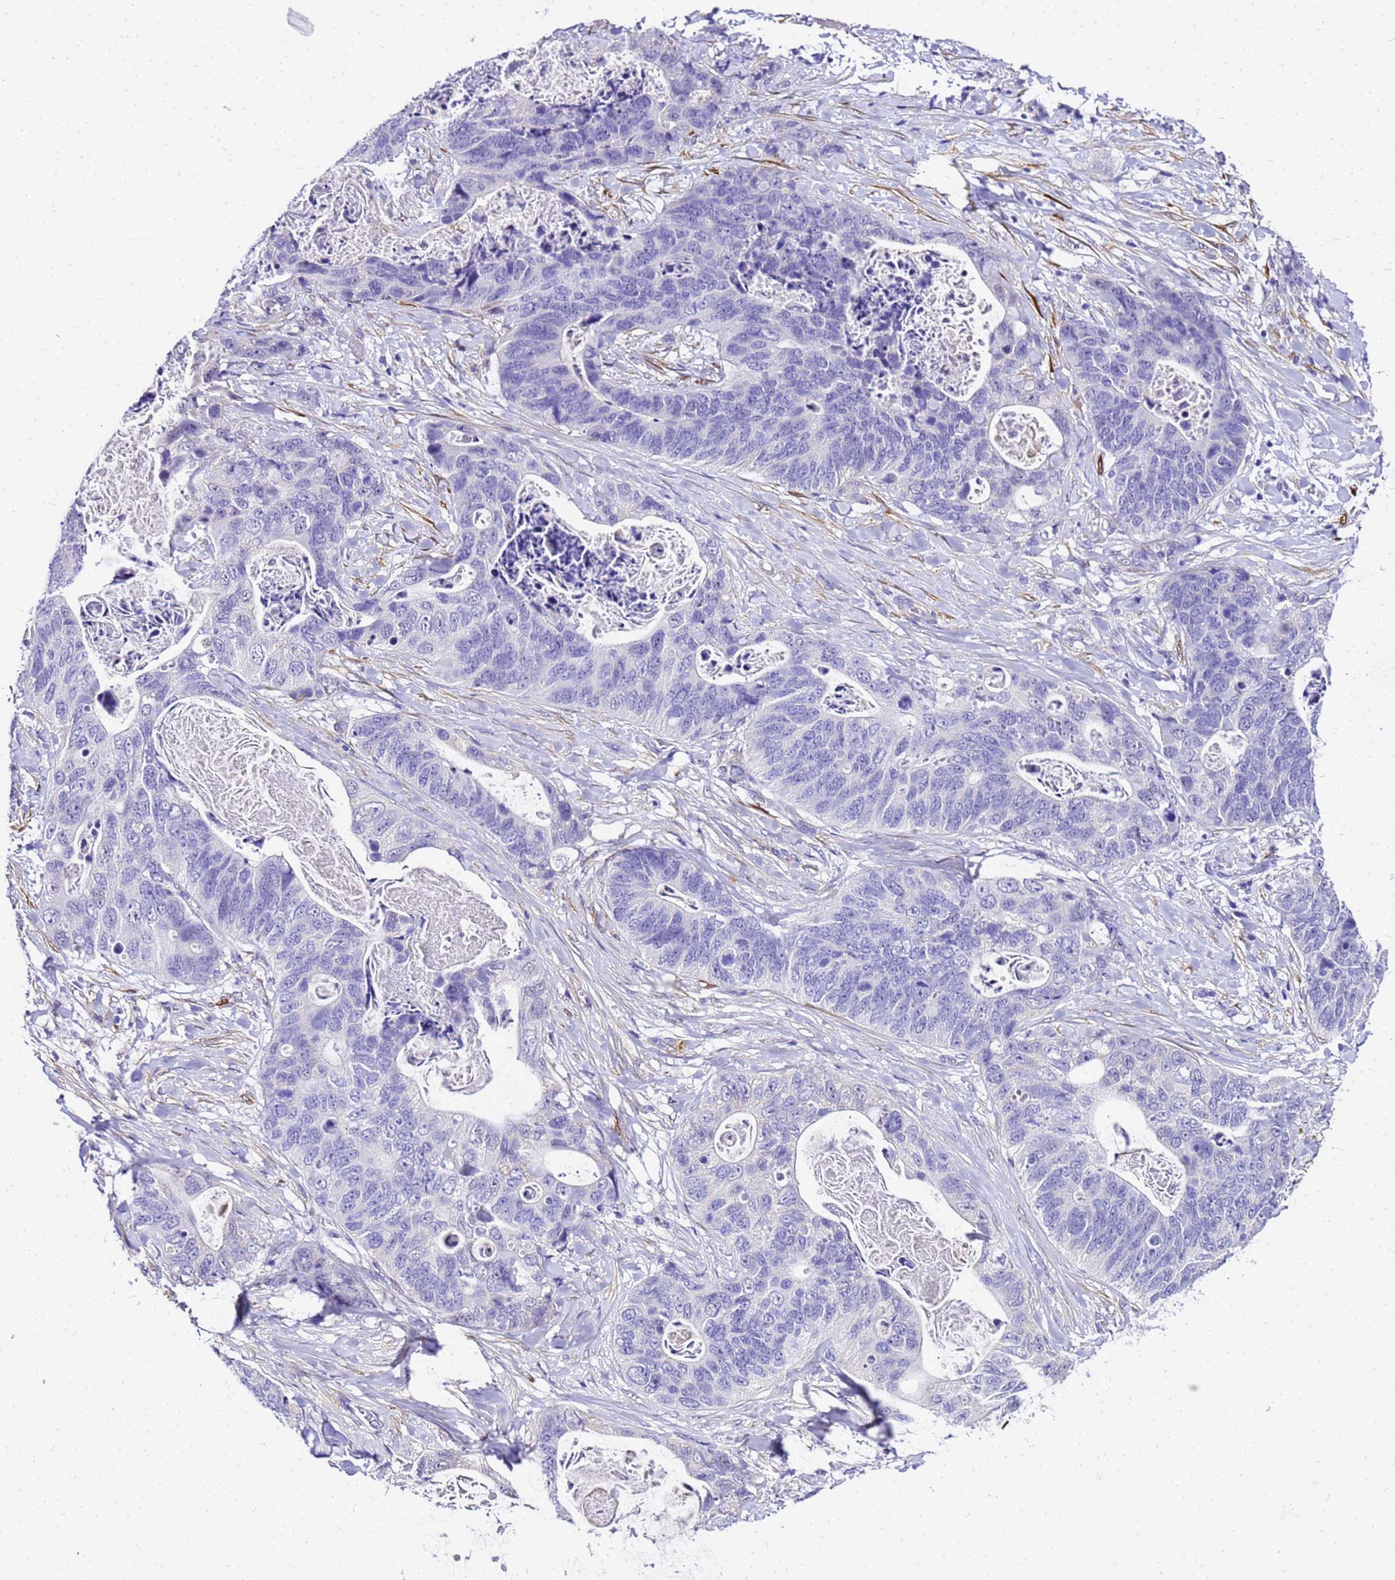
{"staining": {"intensity": "negative", "quantity": "none", "location": "none"}, "tissue": "stomach cancer", "cell_type": "Tumor cells", "image_type": "cancer", "snomed": [{"axis": "morphology", "description": "Adenocarcinoma, NOS"}, {"axis": "topography", "description": "Stomach"}], "caption": "IHC histopathology image of neoplastic tissue: human stomach cancer stained with DAB (3,3'-diaminobenzidine) reveals no significant protein expression in tumor cells.", "gene": "HSPB6", "patient": {"sex": "female", "age": 89}}